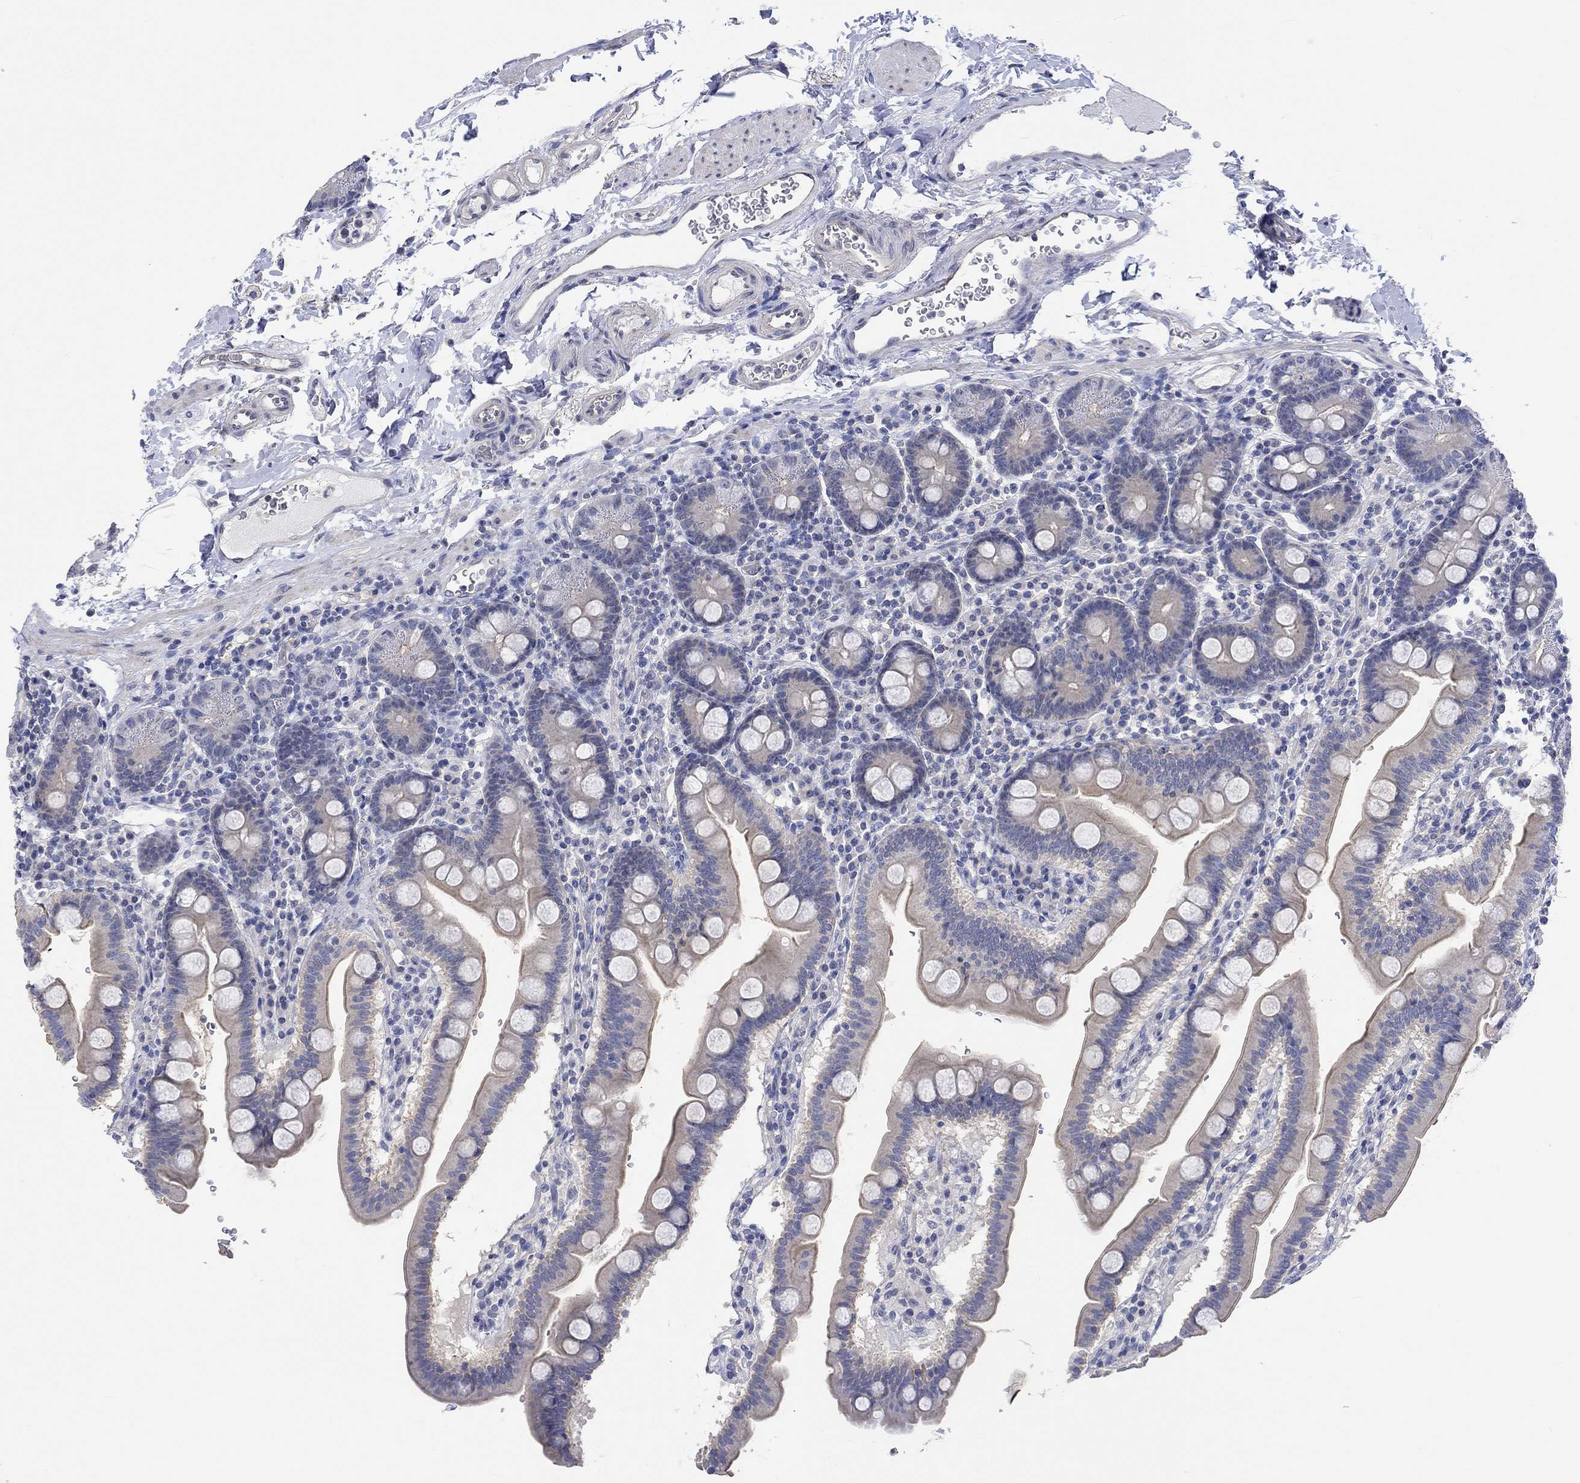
{"staining": {"intensity": "negative", "quantity": "none", "location": "none"}, "tissue": "duodenum", "cell_type": "Glandular cells", "image_type": "normal", "snomed": [{"axis": "morphology", "description": "Normal tissue, NOS"}, {"axis": "topography", "description": "Duodenum"}], "caption": "A micrograph of duodenum stained for a protein reveals no brown staining in glandular cells.", "gene": "AGRP", "patient": {"sex": "male", "age": 59}}